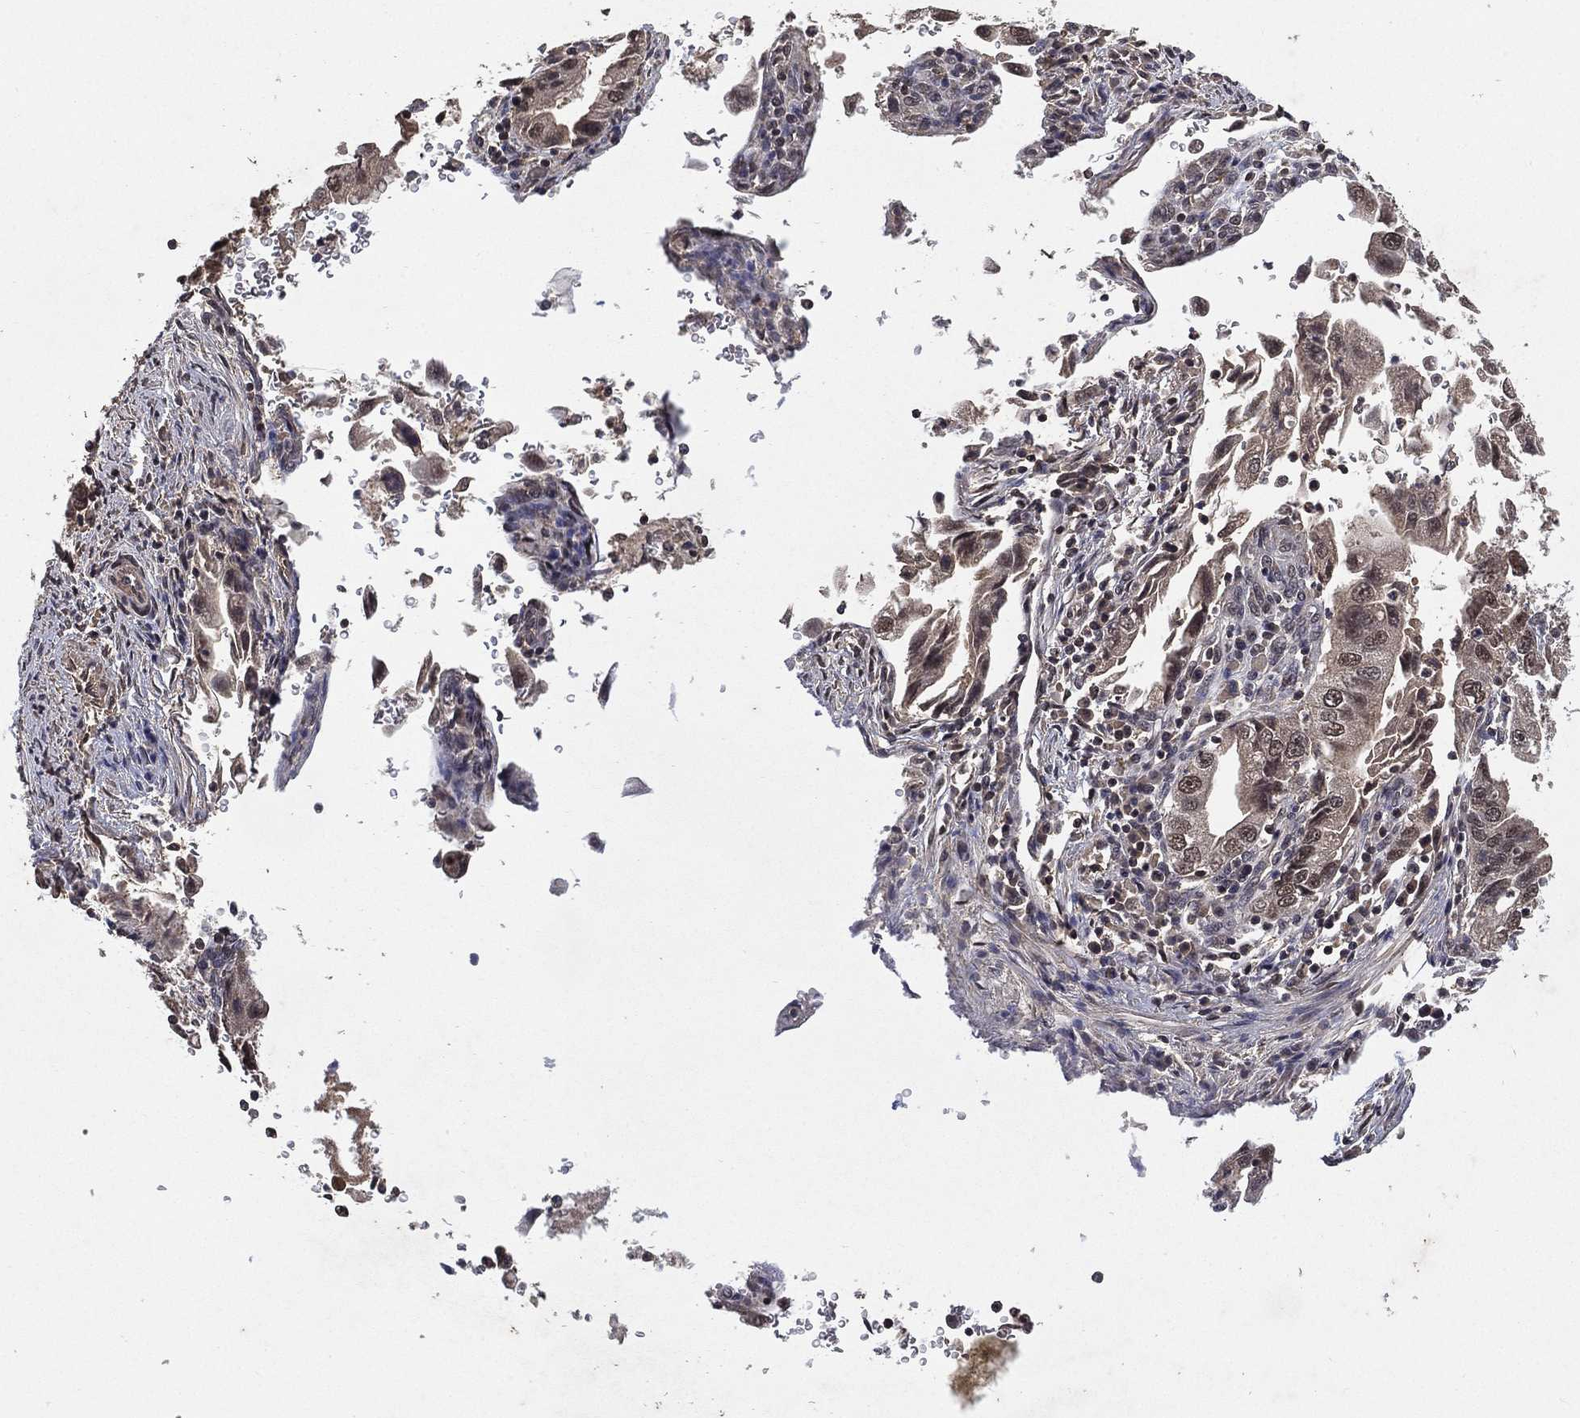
{"staining": {"intensity": "weak", "quantity": "<25%", "location": "nuclear"}, "tissue": "stomach cancer", "cell_type": "Tumor cells", "image_type": "cancer", "snomed": [{"axis": "morphology", "description": "Adenocarcinoma, NOS"}, {"axis": "topography", "description": "Stomach"}], "caption": "Immunohistochemistry histopathology image of human stomach cancer stained for a protein (brown), which displays no staining in tumor cells. Nuclei are stained in blue.", "gene": "NELFCD", "patient": {"sex": "male", "age": 76}}